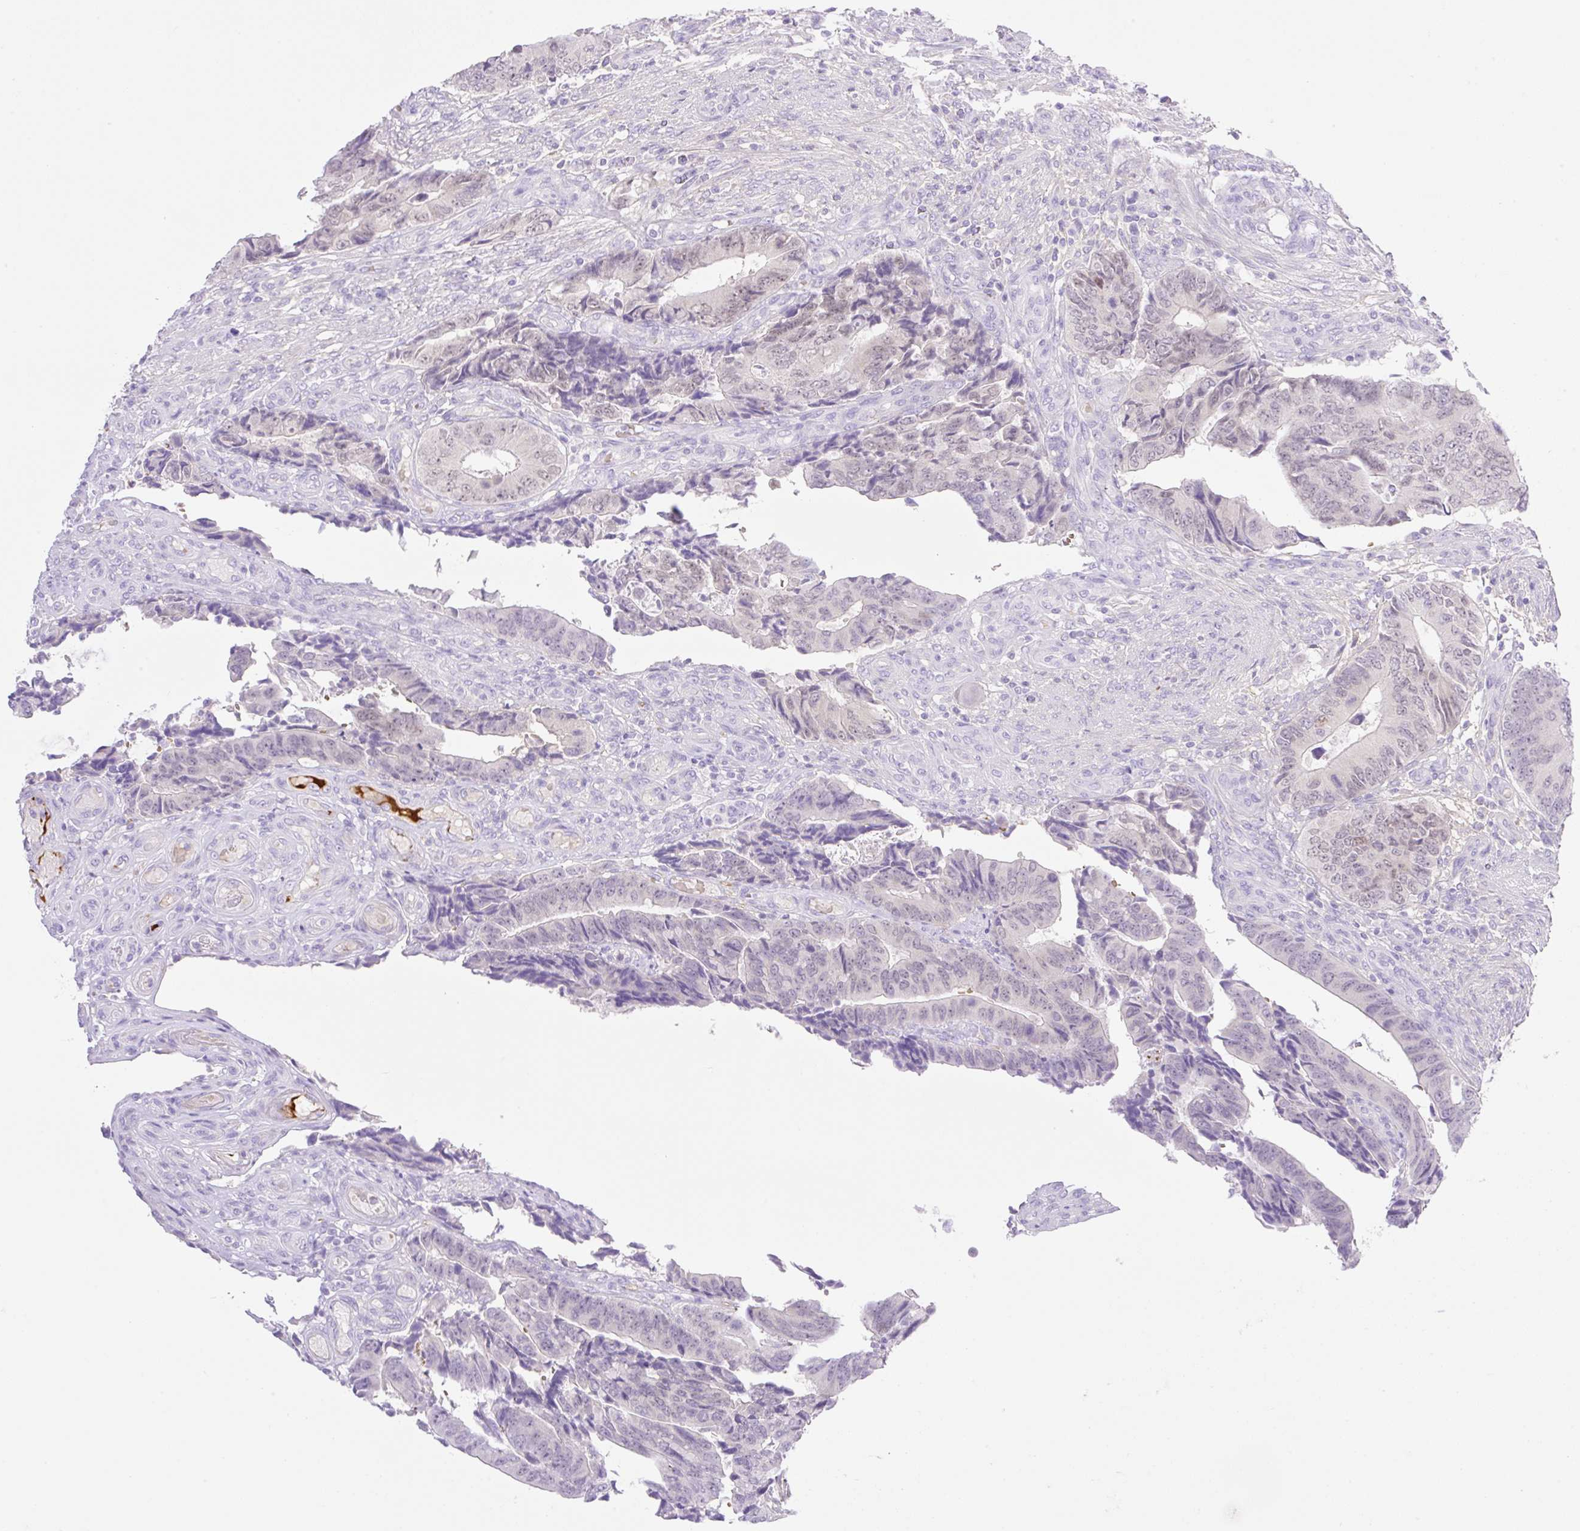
{"staining": {"intensity": "weak", "quantity": "25%-75%", "location": "nuclear"}, "tissue": "colorectal cancer", "cell_type": "Tumor cells", "image_type": "cancer", "snomed": [{"axis": "morphology", "description": "Adenocarcinoma, NOS"}, {"axis": "topography", "description": "Colon"}], "caption": "Tumor cells reveal low levels of weak nuclear positivity in about 25%-75% of cells in human adenocarcinoma (colorectal).", "gene": "CDX1", "patient": {"sex": "male", "age": 87}}